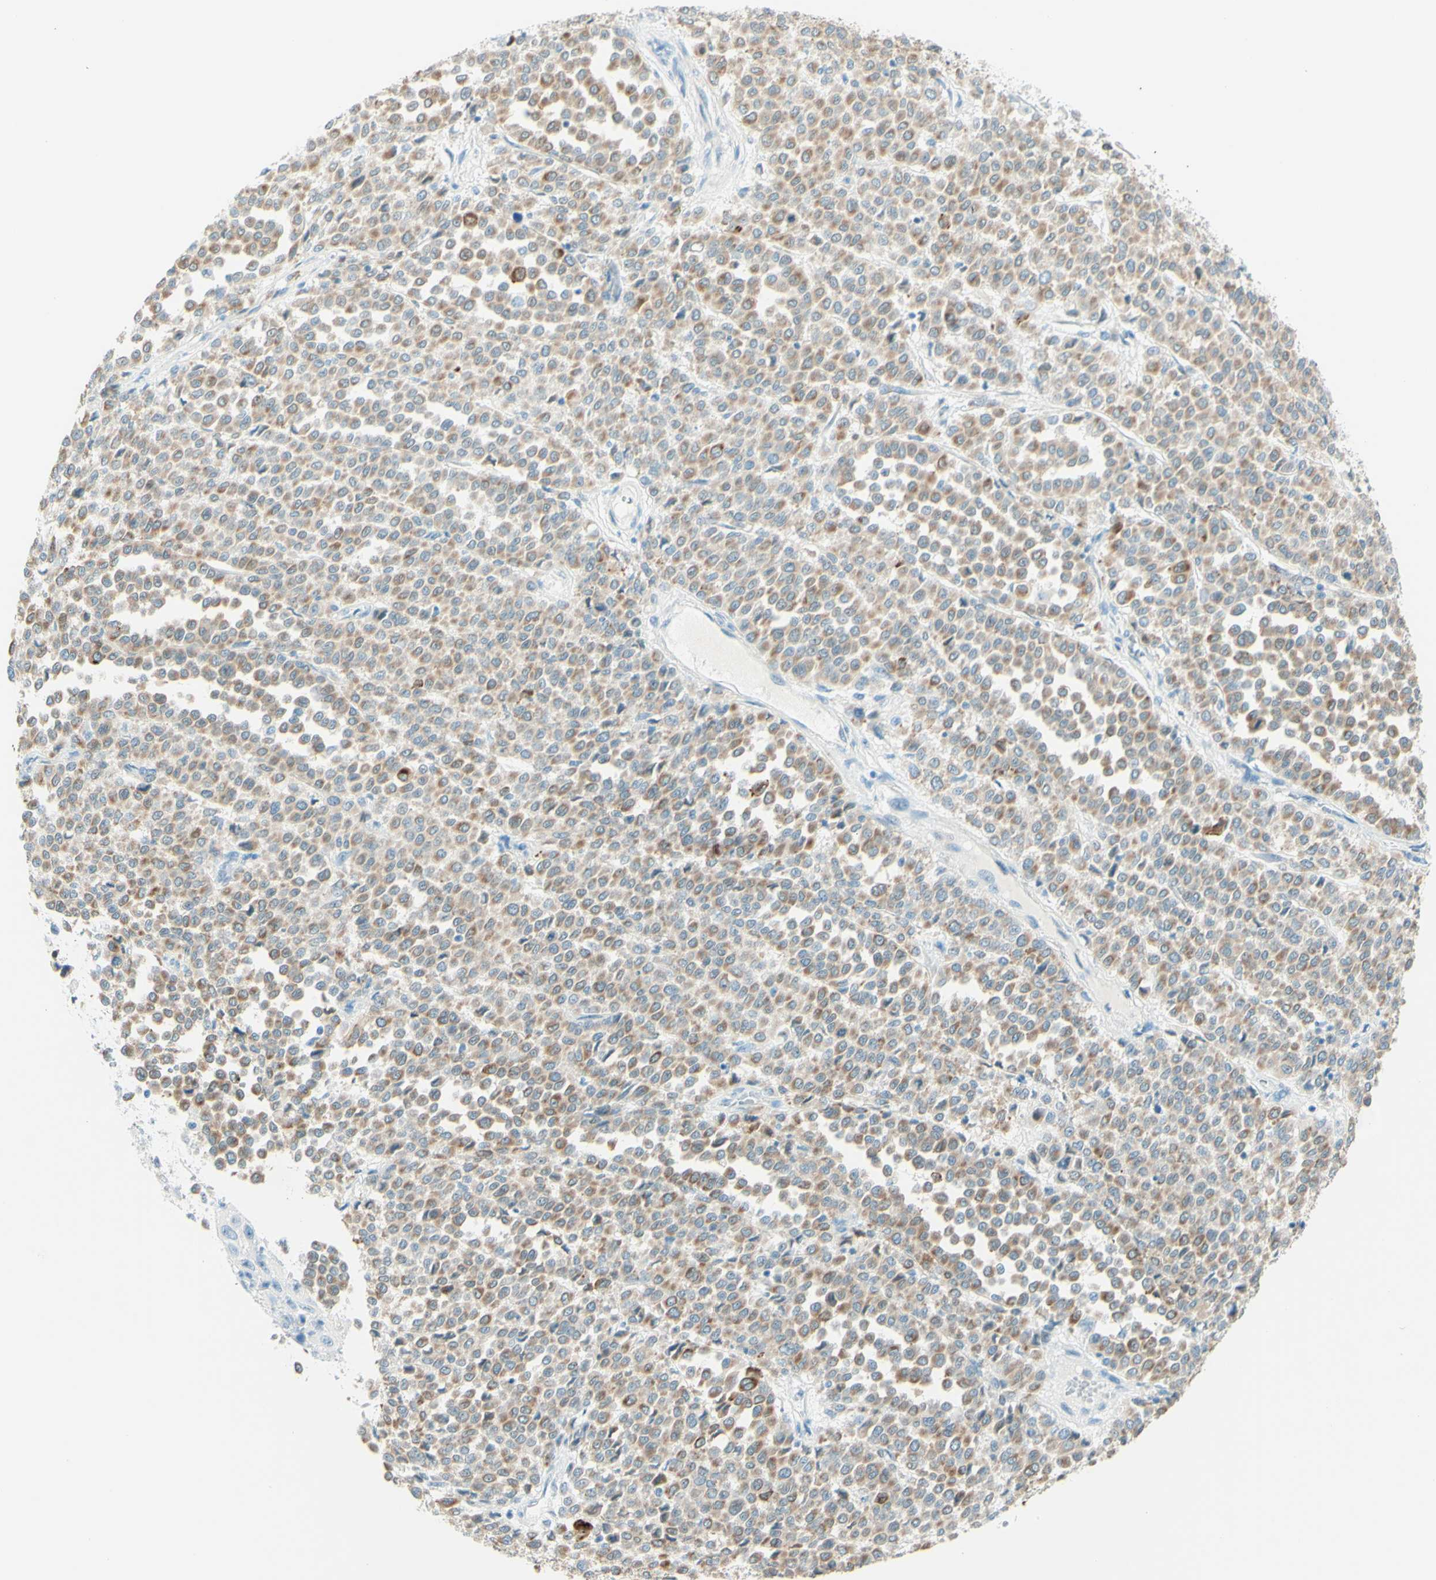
{"staining": {"intensity": "moderate", "quantity": ">75%", "location": "cytoplasmic/membranous"}, "tissue": "melanoma", "cell_type": "Tumor cells", "image_type": "cancer", "snomed": [{"axis": "morphology", "description": "Malignant melanoma, Metastatic site"}, {"axis": "topography", "description": "Pancreas"}], "caption": "Malignant melanoma (metastatic site) stained with a protein marker displays moderate staining in tumor cells.", "gene": "FMR1NB", "patient": {"sex": "female", "age": 30}}